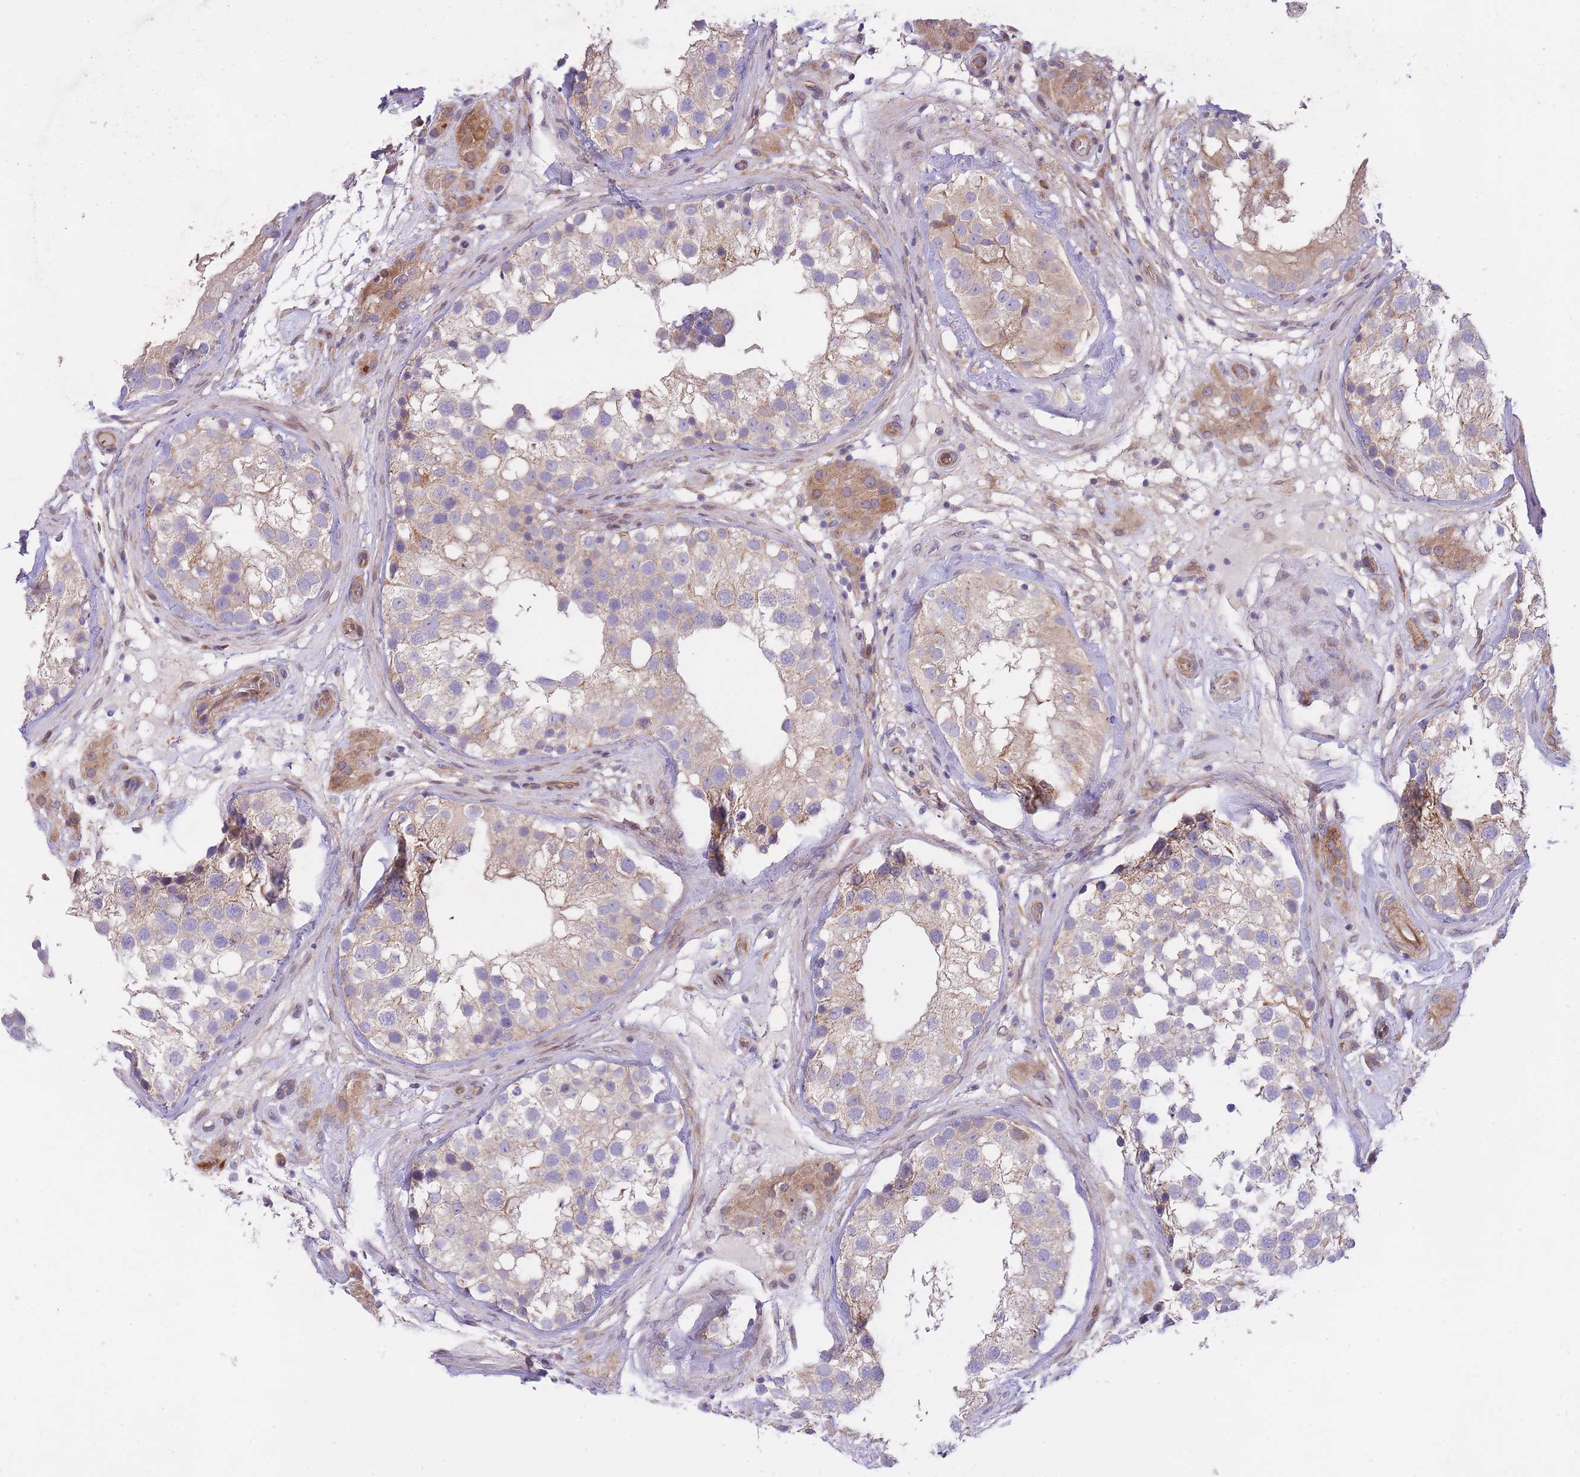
{"staining": {"intensity": "weak", "quantity": "25%-75%", "location": "cytoplasmic/membranous"}, "tissue": "testis", "cell_type": "Cells in seminiferous ducts", "image_type": "normal", "snomed": [{"axis": "morphology", "description": "Normal tissue, NOS"}, {"axis": "topography", "description": "Testis"}], "caption": "Immunohistochemistry (IHC) (DAB) staining of unremarkable human testis exhibits weak cytoplasmic/membranous protein positivity in approximately 25%-75% of cells in seminiferous ducts. (brown staining indicates protein expression, while blue staining denotes nuclei).", "gene": "CHAC1", "patient": {"sex": "male", "age": 46}}